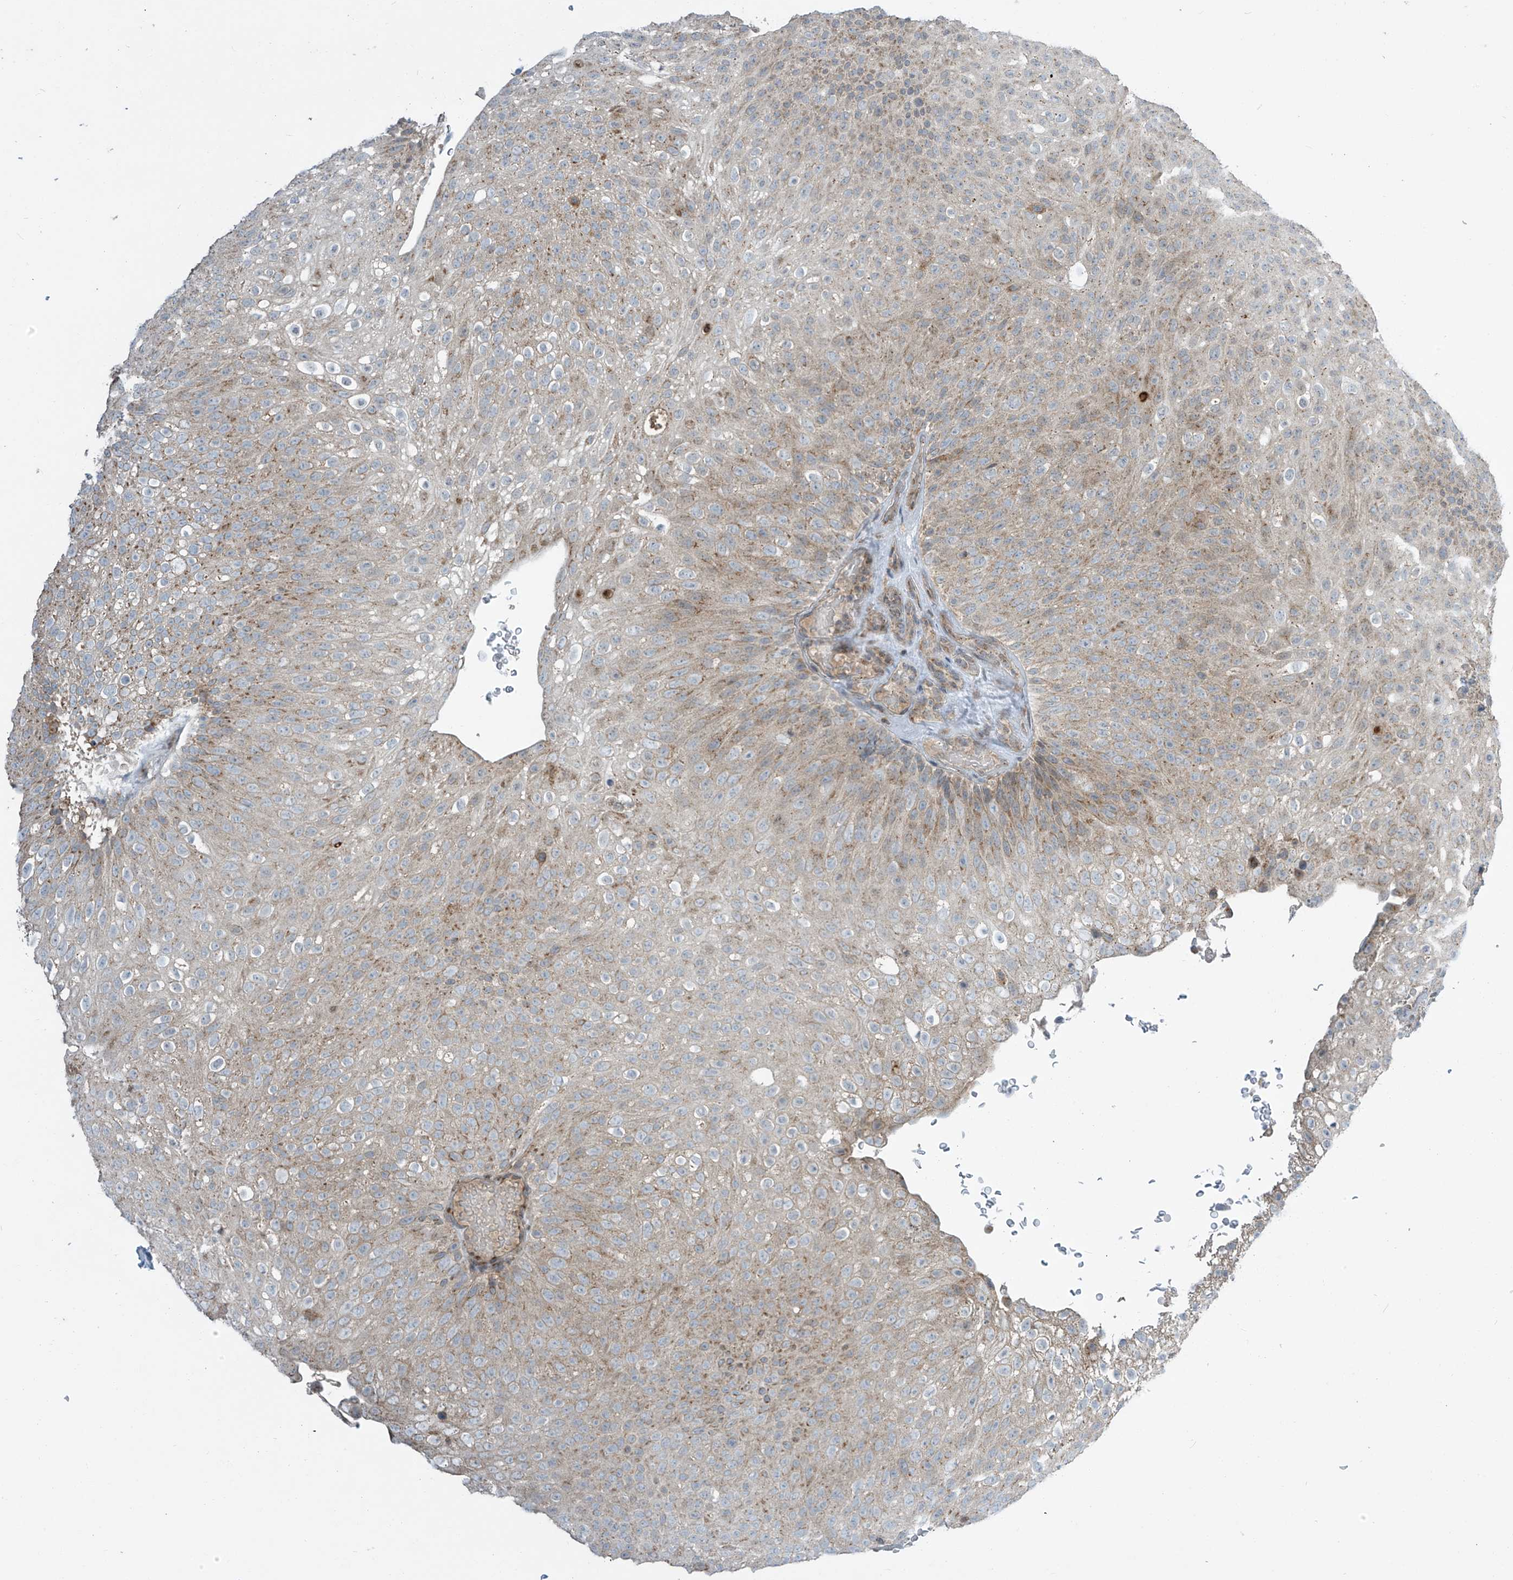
{"staining": {"intensity": "weak", "quantity": "25%-75%", "location": "cytoplasmic/membranous"}, "tissue": "urothelial cancer", "cell_type": "Tumor cells", "image_type": "cancer", "snomed": [{"axis": "morphology", "description": "Urothelial carcinoma, Low grade"}, {"axis": "topography", "description": "Urinary bladder"}], "caption": "IHC staining of urothelial carcinoma (low-grade), which exhibits low levels of weak cytoplasmic/membranous positivity in approximately 25%-75% of tumor cells indicating weak cytoplasmic/membranous protein staining. The staining was performed using DAB (3,3'-diaminobenzidine) (brown) for protein detection and nuclei were counterstained in hematoxylin (blue).", "gene": "PARVG", "patient": {"sex": "male", "age": 78}}